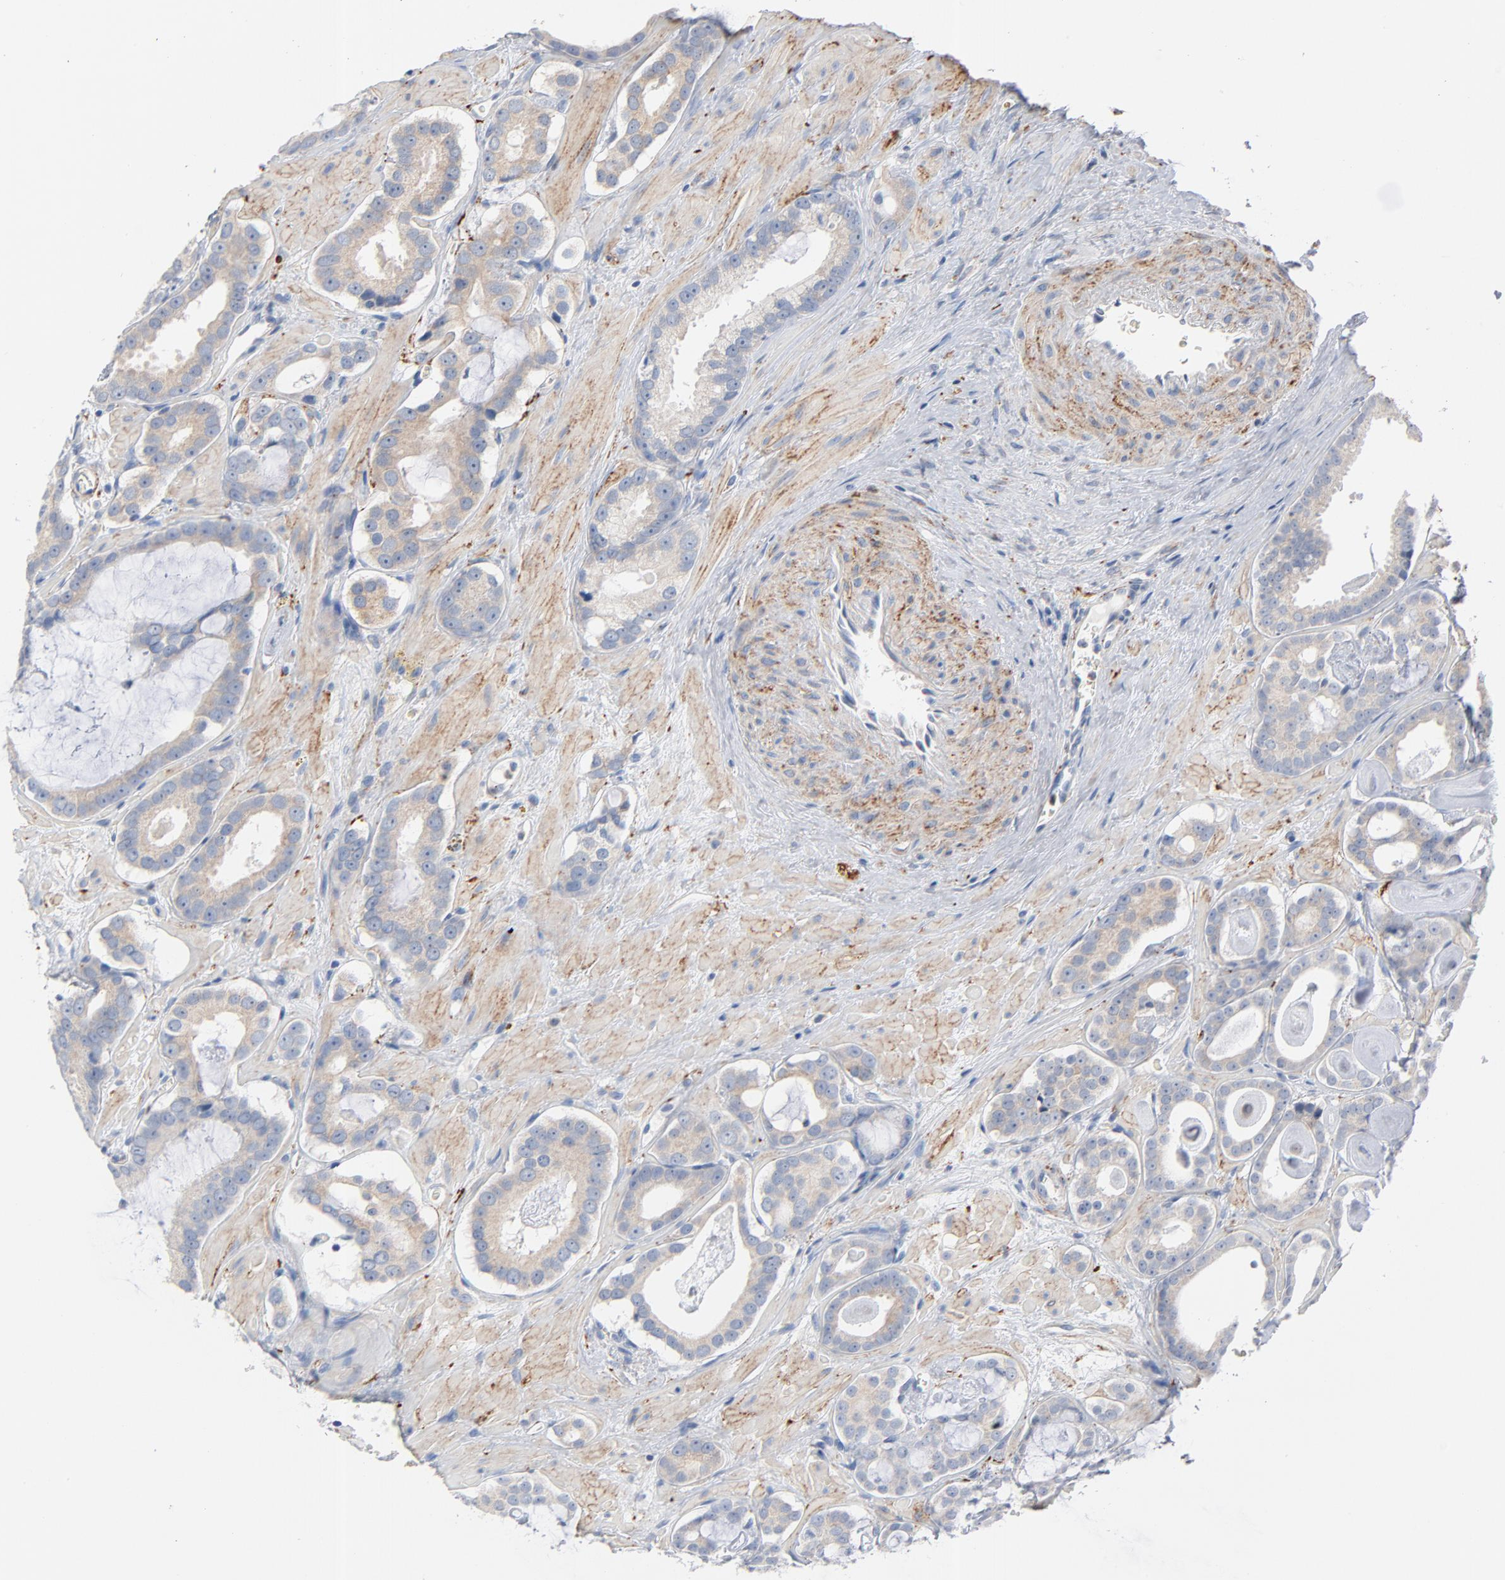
{"staining": {"intensity": "negative", "quantity": "none", "location": "none"}, "tissue": "prostate cancer", "cell_type": "Tumor cells", "image_type": "cancer", "snomed": [{"axis": "morphology", "description": "Adenocarcinoma, Low grade"}, {"axis": "topography", "description": "Prostate"}], "caption": "Tumor cells are negative for protein expression in human low-grade adenocarcinoma (prostate).", "gene": "IFT43", "patient": {"sex": "male", "age": 57}}